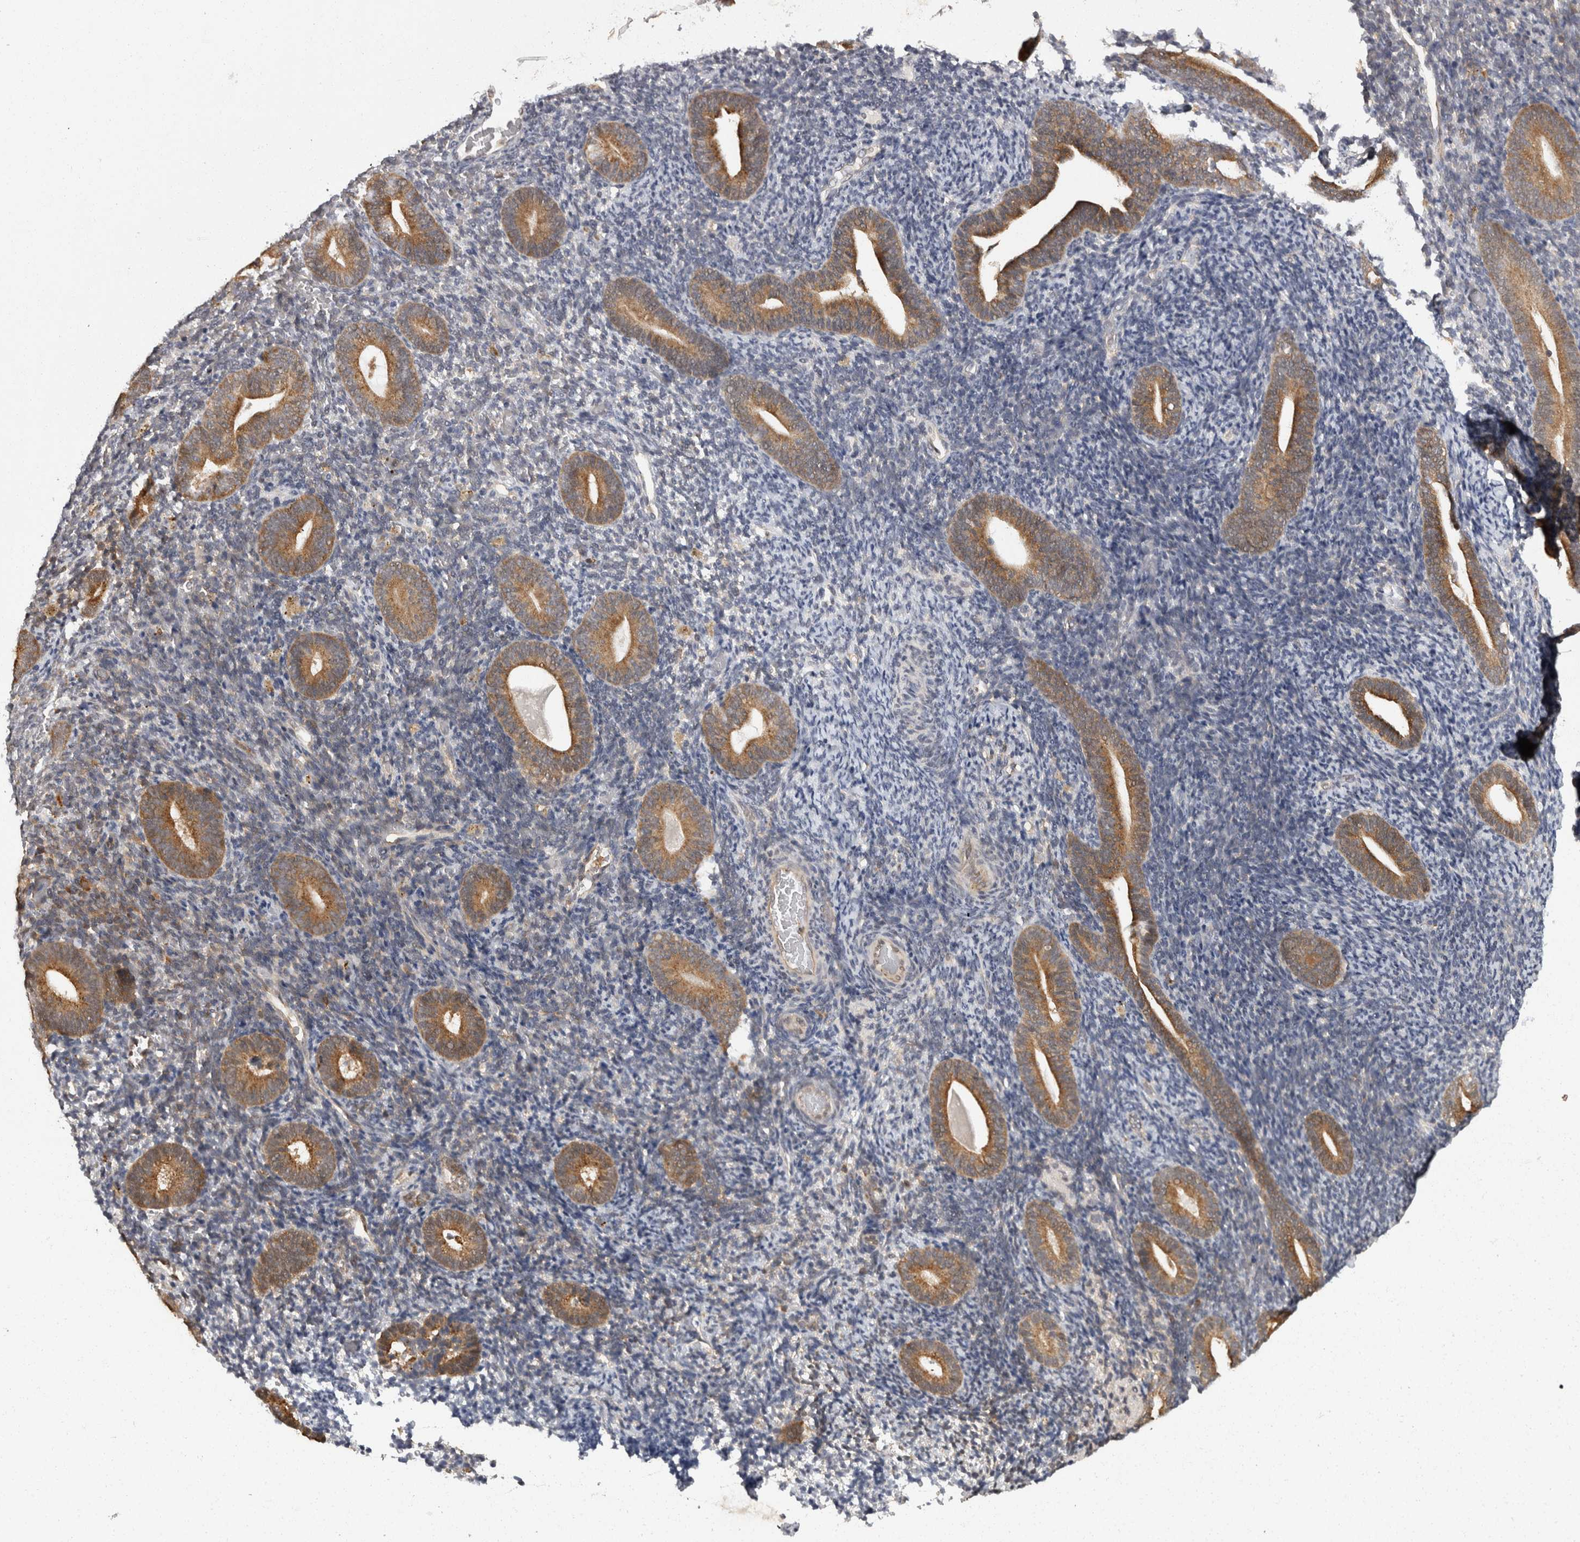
{"staining": {"intensity": "weak", "quantity": "25%-75%", "location": "cytoplasmic/membranous"}, "tissue": "endometrium", "cell_type": "Cells in endometrial stroma", "image_type": "normal", "snomed": [{"axis": "morphology", "description": "Normal tissue, NOS"}, {"axis": "topography", "description": "Endometrium"}], "caption": "DAB (3,3'-diaminobenzidine) immunohistochemical staining of normal human endometrium demonstrates weak cytoplasmic/membranous protein staining in about 25%-75% of cells in endometrial stroma.", "gene": "ACAT2", "patient": {"sex": "female", "age": 51}}